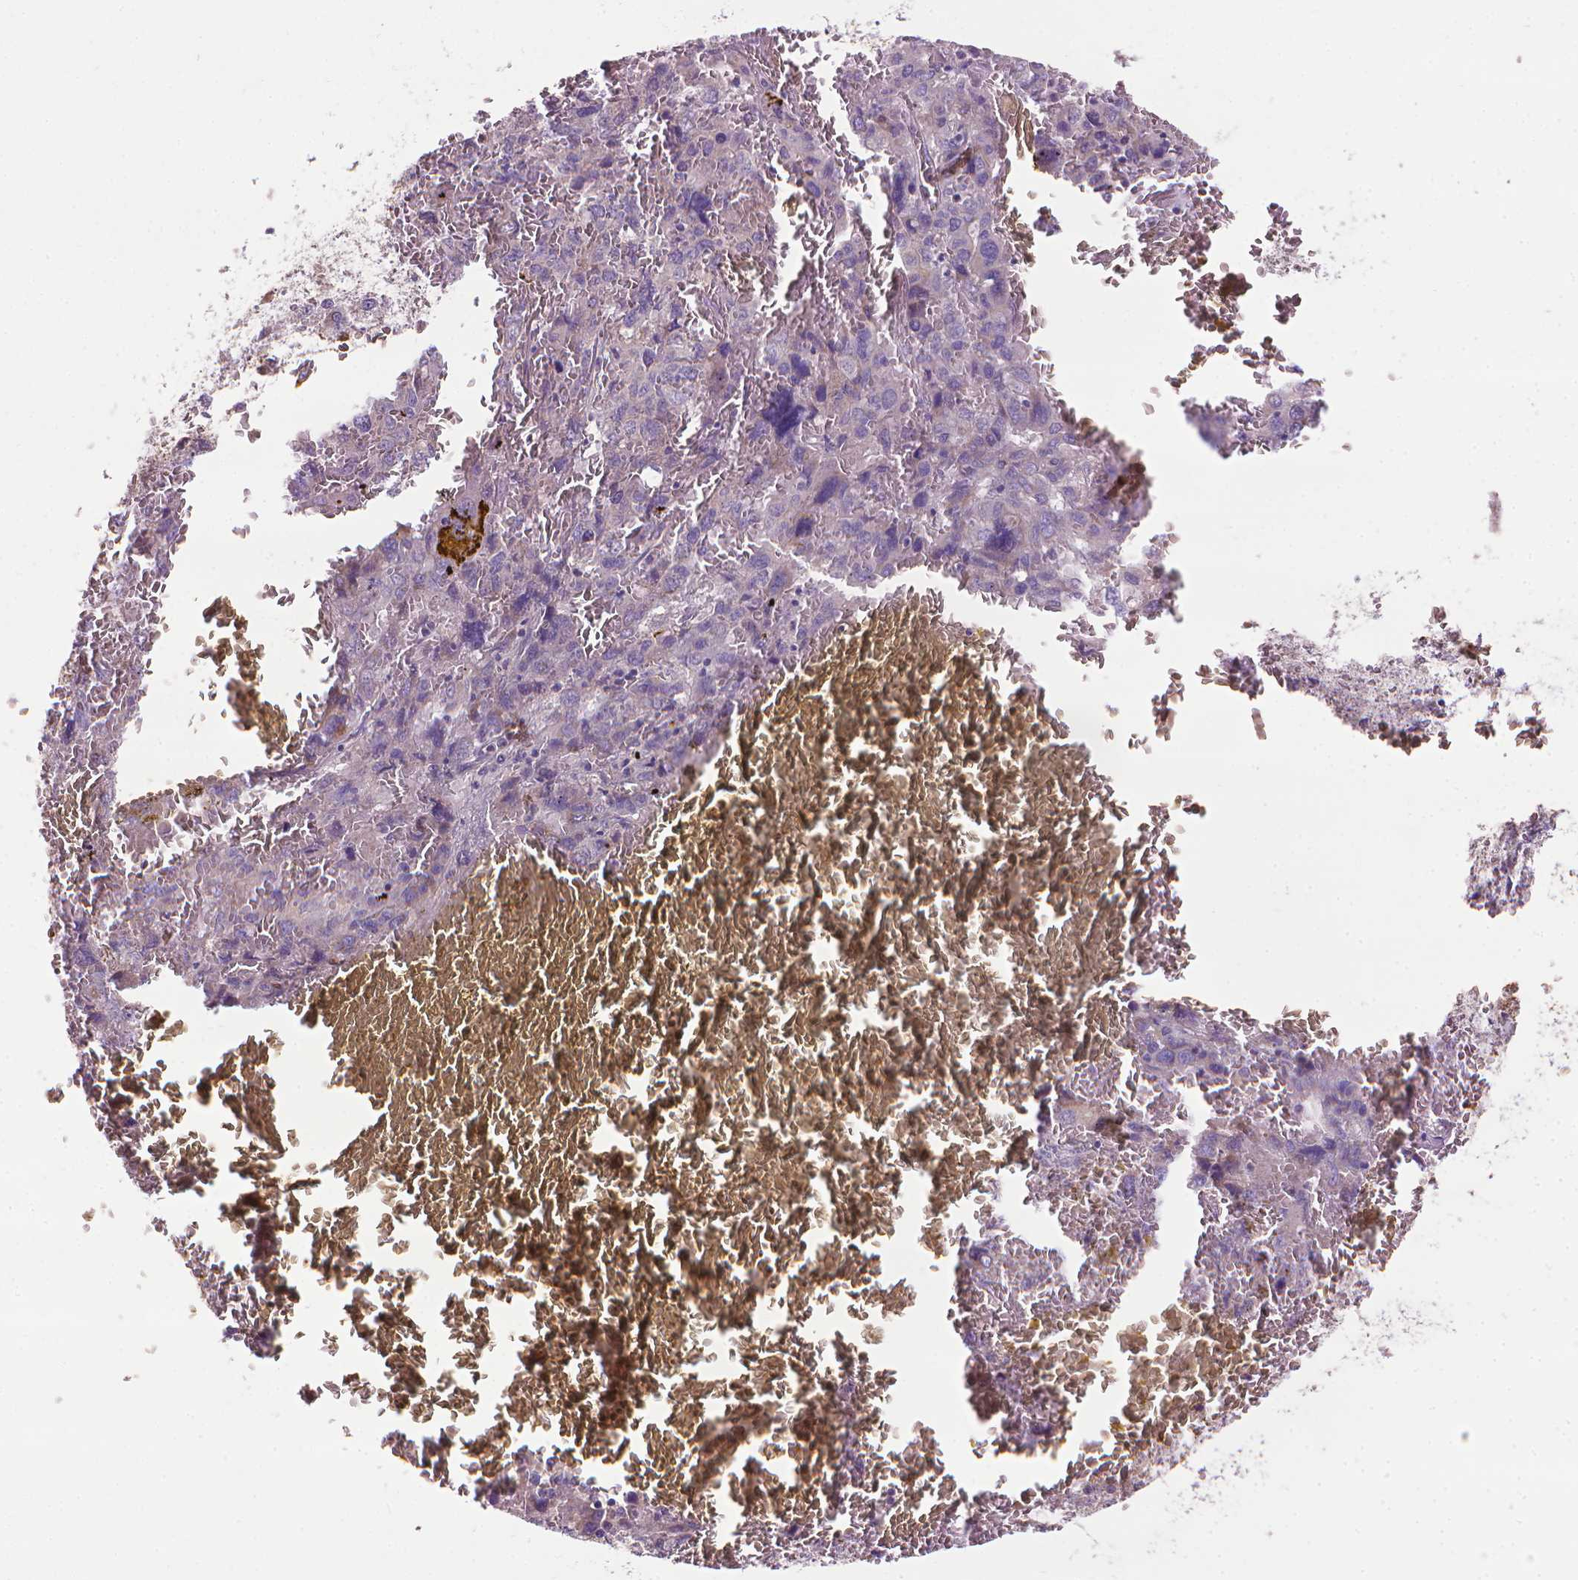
{"staining": {"intensity": "negative", "quantity": "none", "location": "none"}, "tissue": "liver cancer", "cell_type": "Tumor cells", "image_type": "cancer", "snomed": [{"axis": "morphology", "description": "Carcinoma, Hepatocellular, NOS"}, {"axis": "topography", "description": "Liver"}], "caption": "The IHC micrograph has no significant expression in tumor cells of hepatocellular carcinoma (liver) tissue.", "gene": "RIIAD1", "patient": {"sex": "male", "age": 69}}